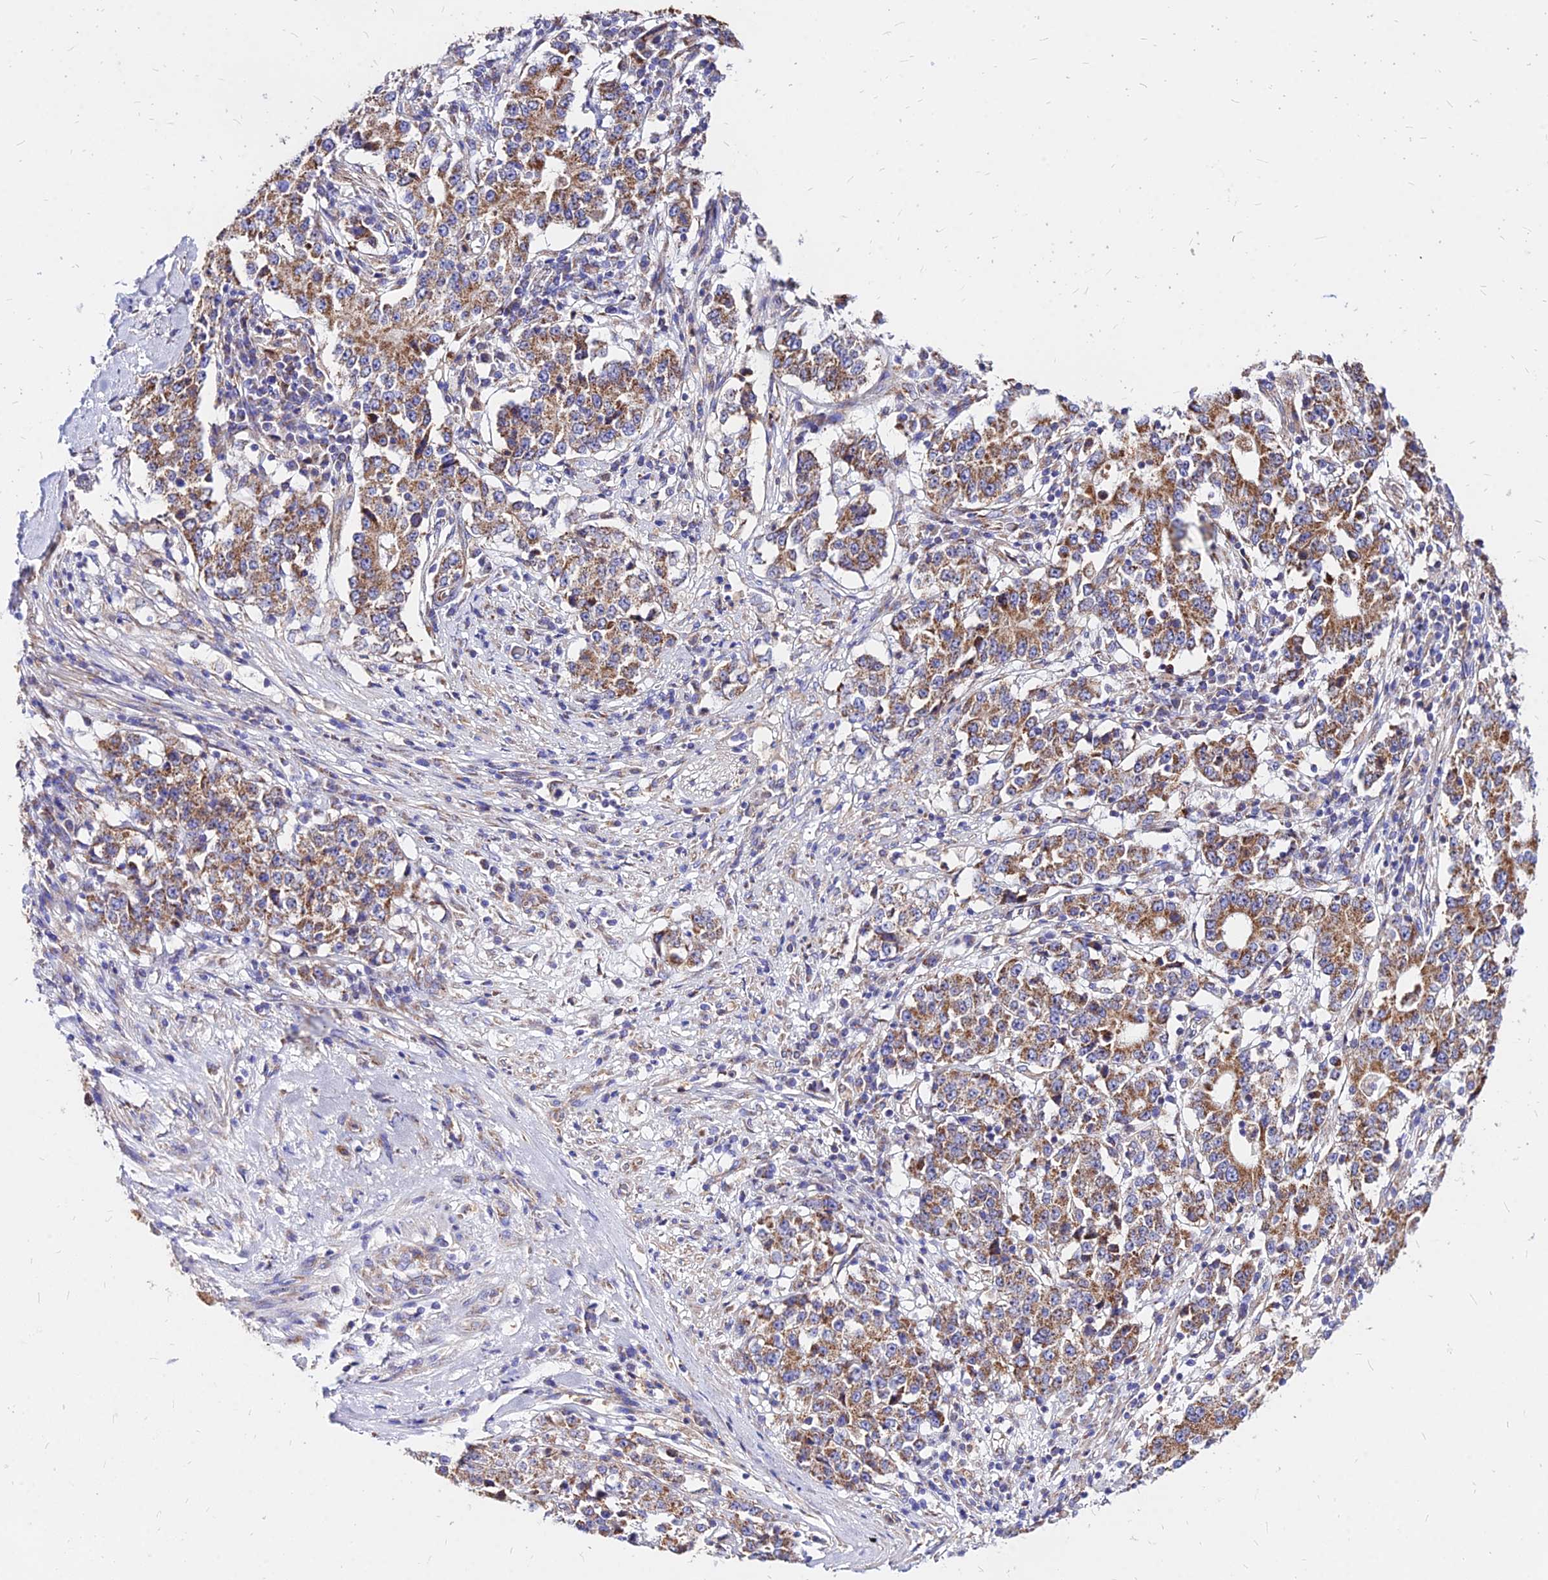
{"staining": {"intensity": "moderate", "quantity": ">75%", "location": "cytoplasmic/membranous"}, "tissue": "stomach cancer", "cell_type": "Tumor cells", "image_type": "cancer", "snomed": [{"axis": "morphology", "description": "Adenocarcinoma, NOS"}, {"axis": "topography", "description": "Stomach"}], "caption": "Immunohistochemical staining of stomach adenocarcinoma reveals moderate cytoplasmic/membranous protein positivity in approximately >75% of tumor cells. (Stains: DAB in brown, nuclei in blue, Microscopy: brightfield microscopy at high magnification).", "gene": "MRPL3", "patient": {"sex": "male", "age": 59}}